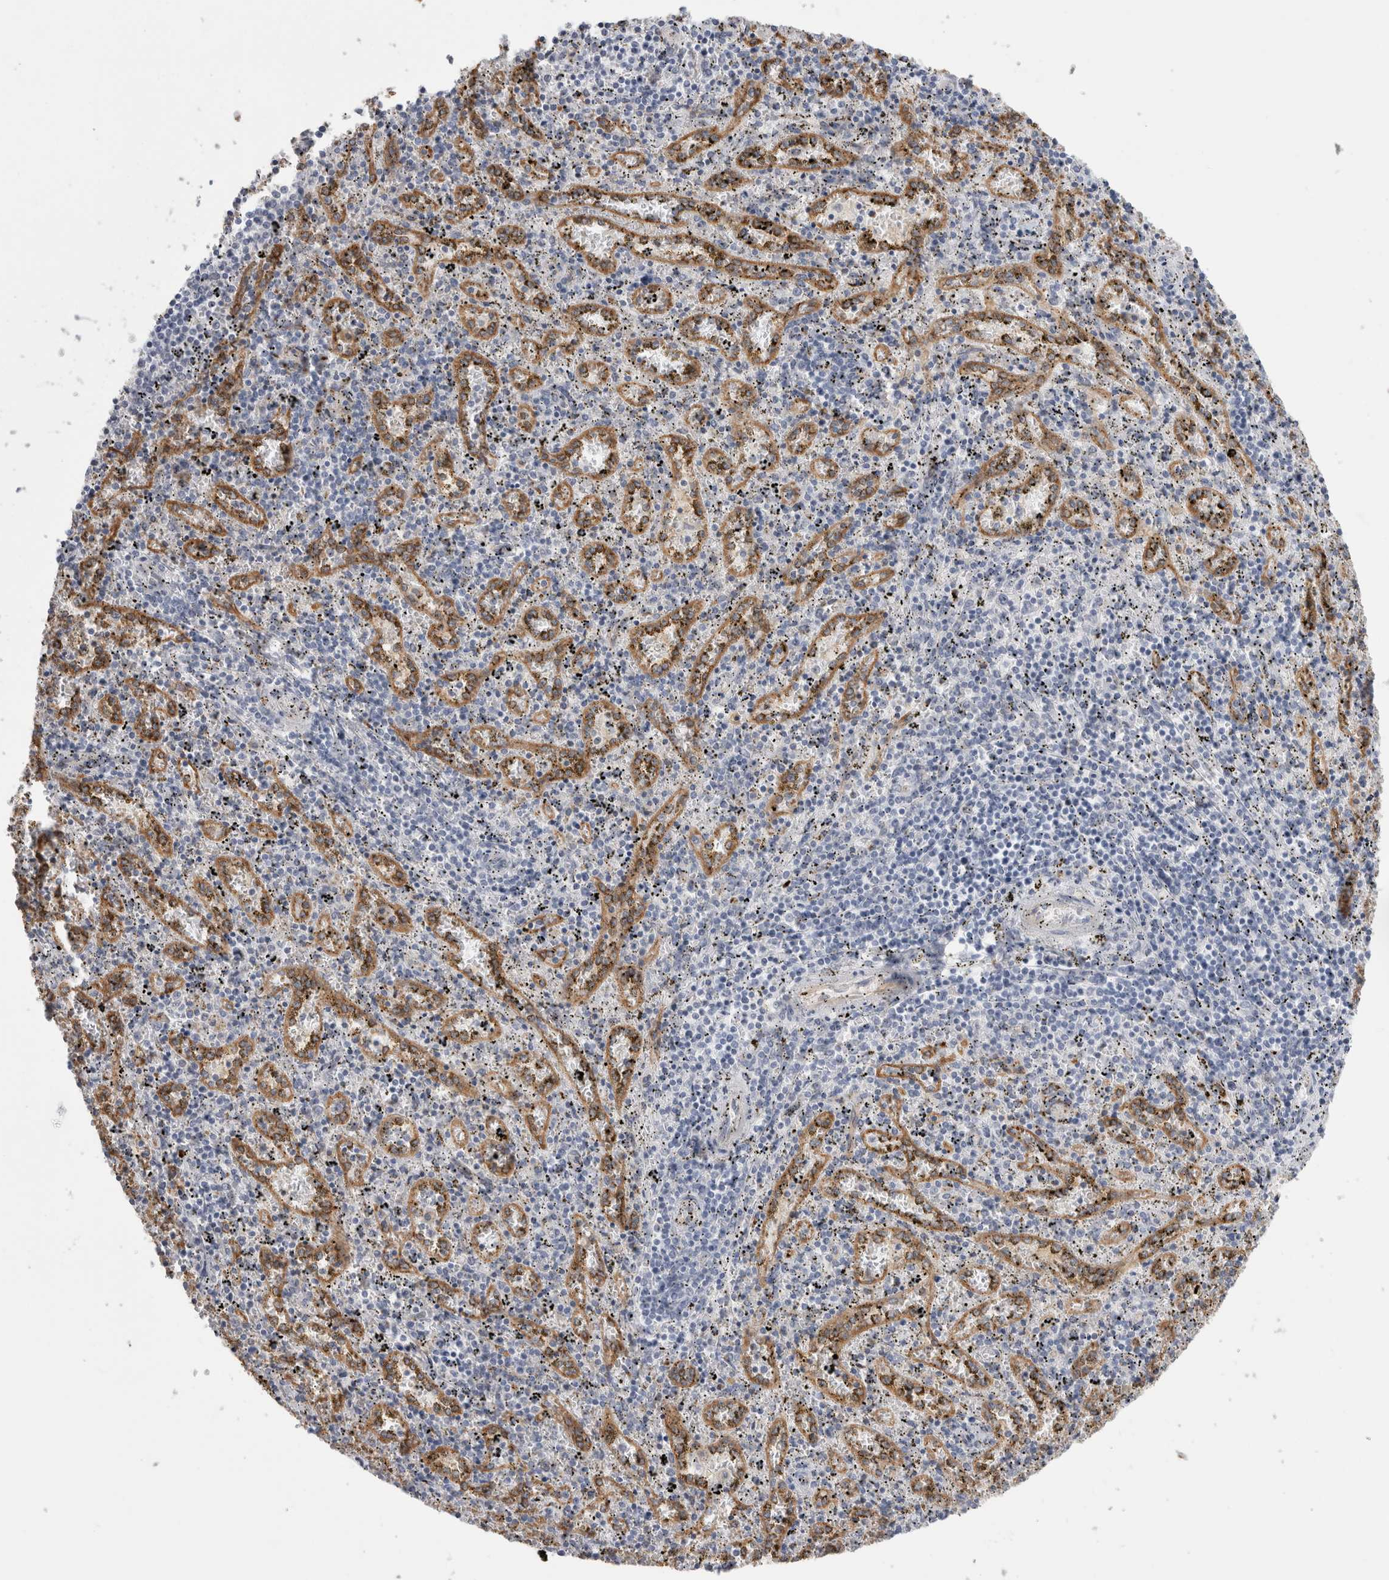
{"staining": {"intensity": "negative", "quantity": "none", "location": "none"}, "tissue": "spleen", "cell_type": "Cells in red pulp", "image_type": "normal", "snomed": [{"axis": "morphology", "description": "Normal tissue, NOS"}, {"axis": "topography", "description": "Spleen"}], "caption": "This micrograph is of benign spleen stained with immunohistochemistry to label a protein in brown with the nuclei are counter-stained blue. There is no expression in cells in red pulp. (Stains: DAB immunohistochemistry (IHC) with hematoxylin counter stain, Microscopy: brightfield microscopy at high magnification).", "gene": "ANKMY1", "patient": {"sex": "male", "age": 11}}